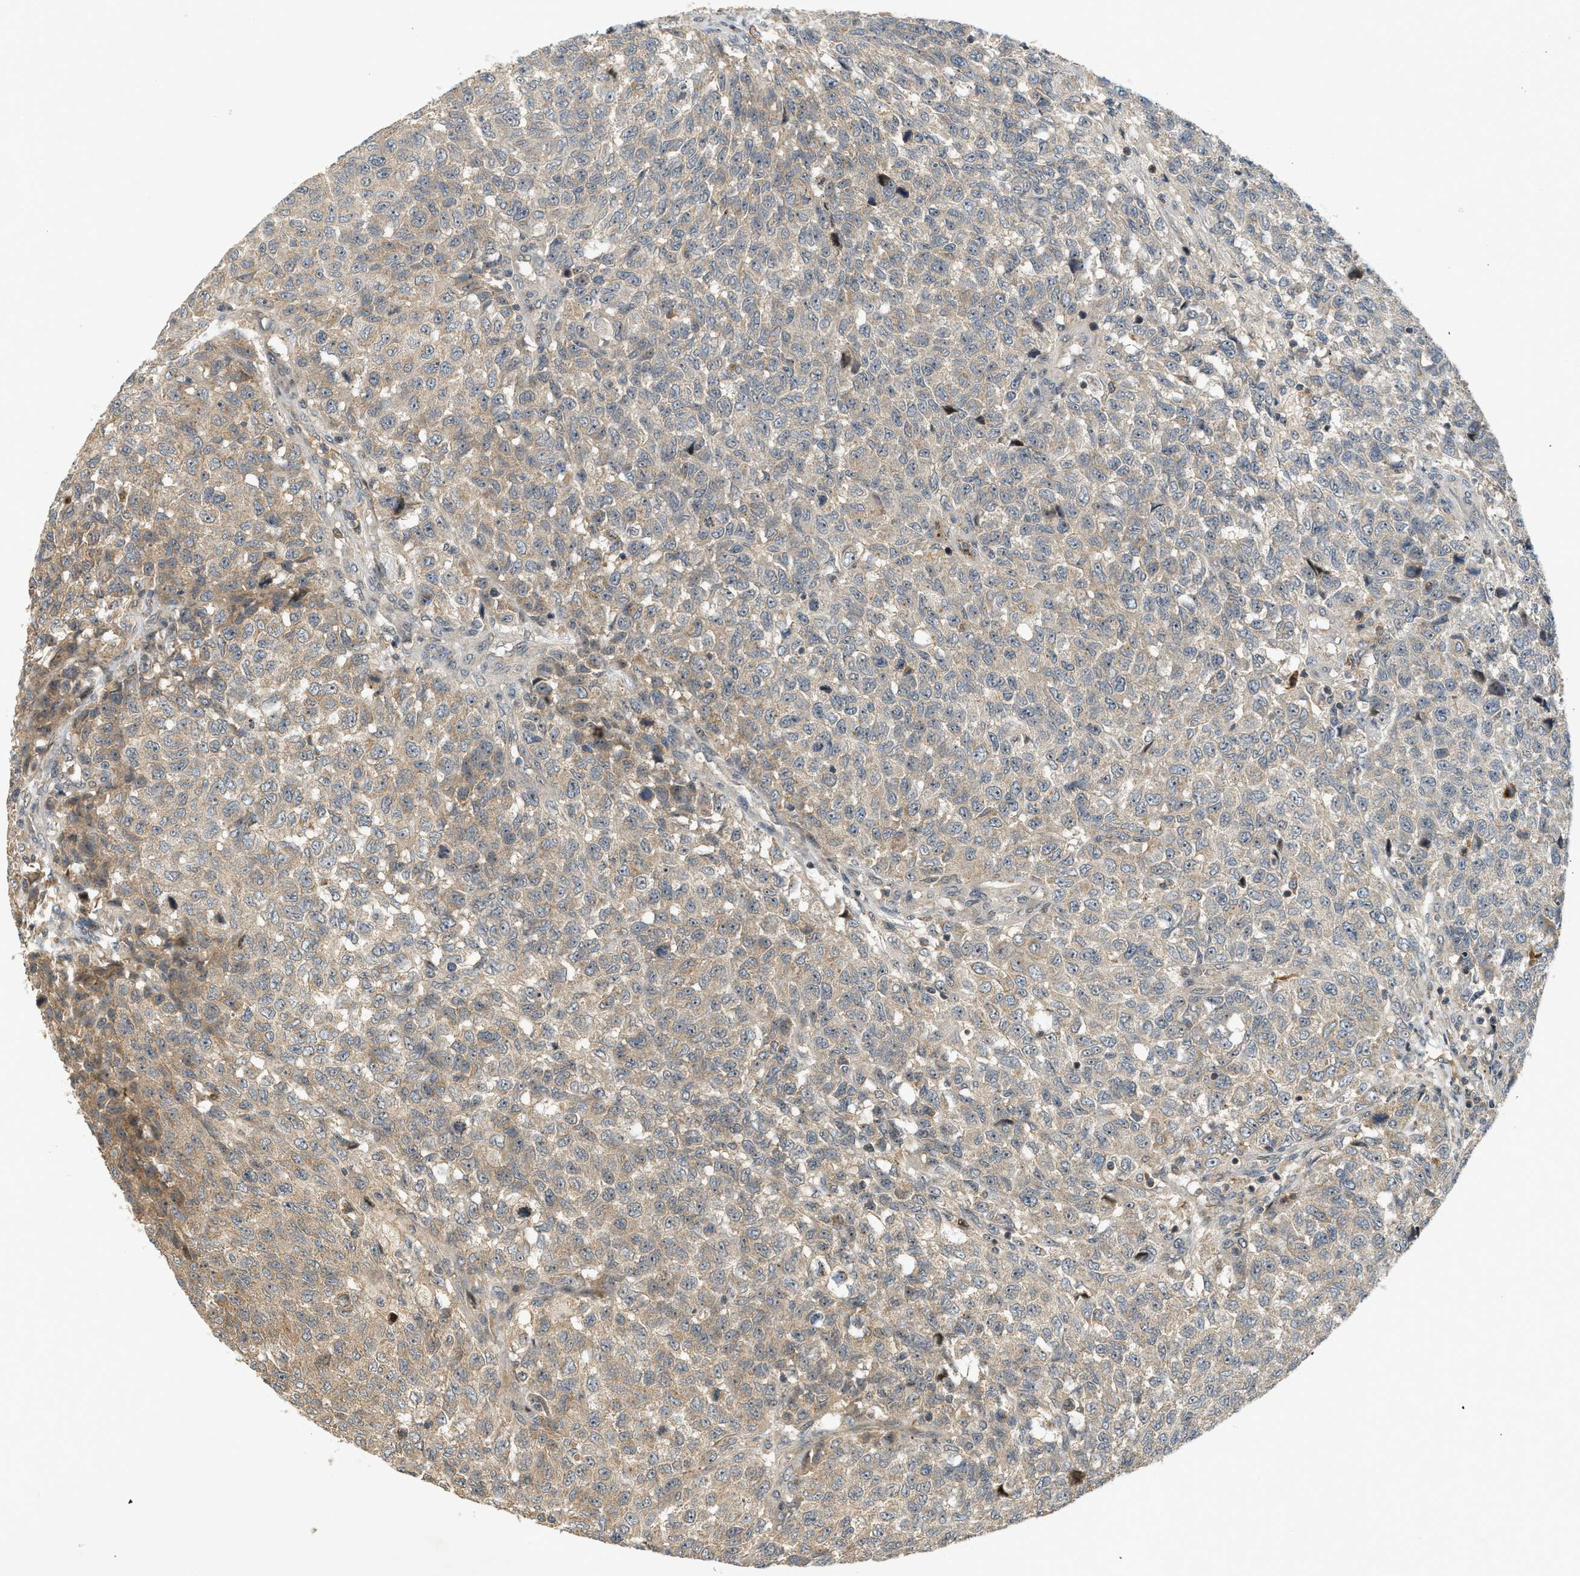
{"staining": {"intensity": "weak", "quantity": "25%-75%", "location": "cytoplasmic/membranous,nuclear"}, "tissue": "testis cancer", "cell_type": "Tumor cells", "image_type": "cancer", "snomed": [{"axis": "morphology", "description": "Seminoma, NOS"}, {"axis": "topography", "description": "Testis"}], "caption": "Human testis seminoma stained with a brown dye reveals weak cytoplasmic/membranous and nuclear positive positivity in about 25%-75% of tumor cells.", "gene": "TRAPPC14", "patient": {"sex": "male", "age": 59}}